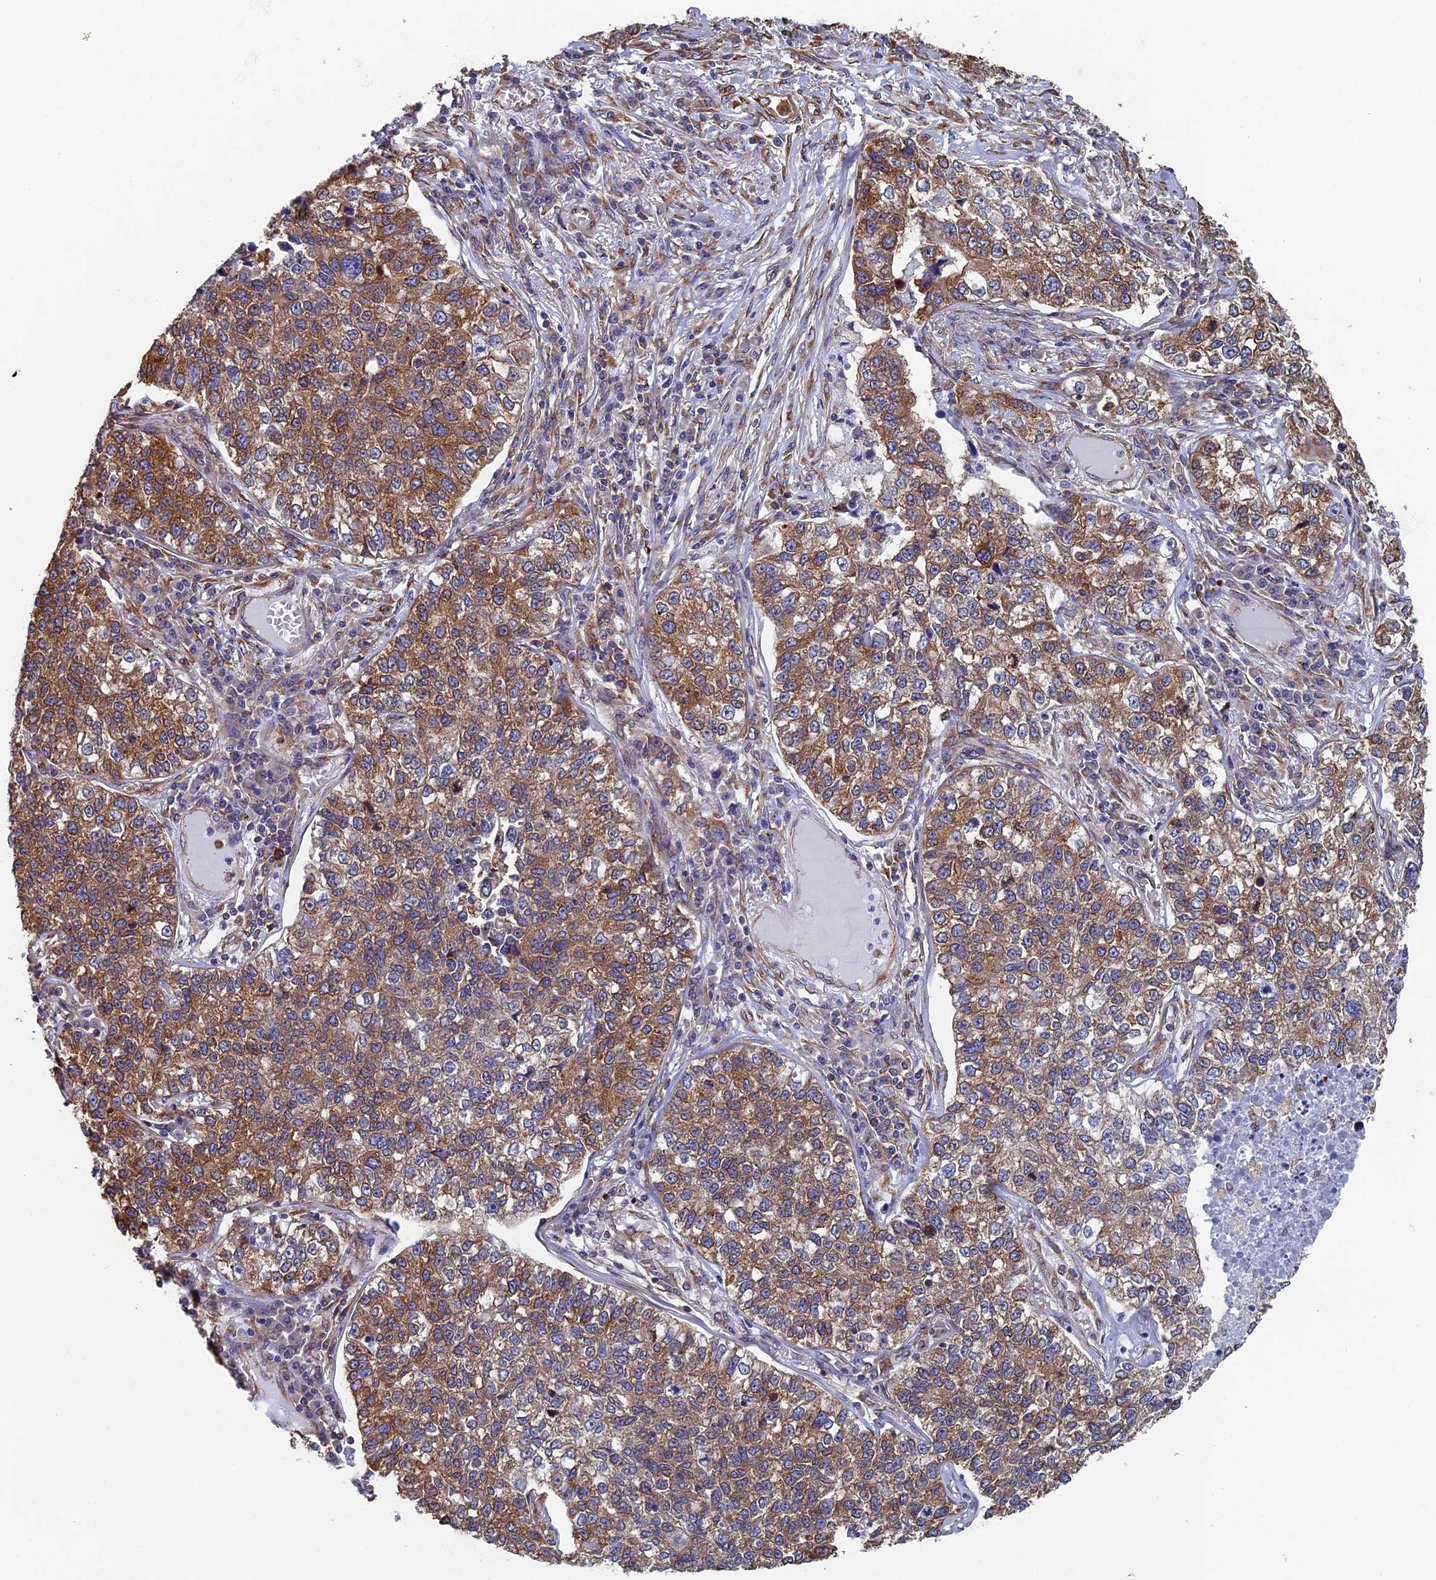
{"staining": {"intensity": "moderate", "quantity": ">75%", "location": "cytoplasmic/membranous"}, "tissue": "lung cancer", "cell_type": "Tumor cells", "image_type": "cancer", "snomed": [{"axis": "morphology", "description": "Adenocarcinoma, NOS"}, {"axis": "topography", "description": "Lung"}], "caption": "Lung adenocarcinoma stained for a protein (brown) demonstrates moderate cytoplasmic/membranous positive positivity in approximately >75% of tumor cells.", "gene": "YBX1", "patient": {"sex": "male", "age": 49}}